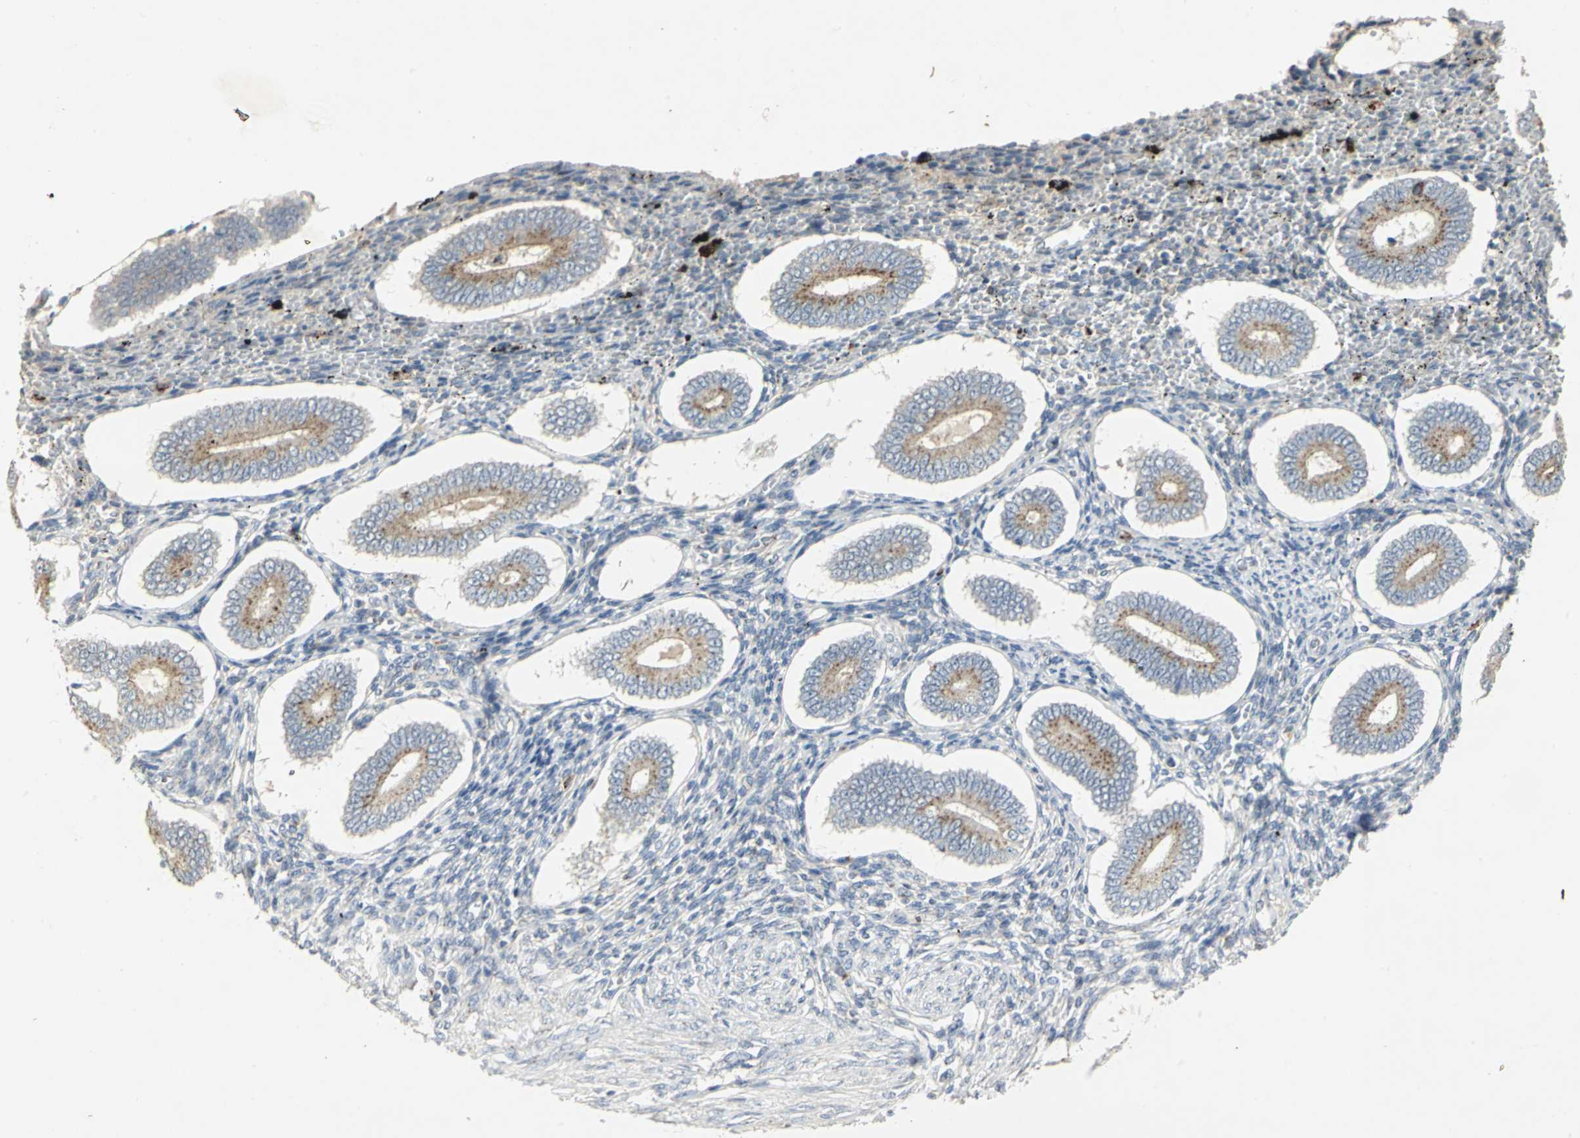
{"staining": {"intensity": "negative", "quantity": "none", "location": "none"}, "tissue": "endometrium", "cell_type": "Cells in endometrial stroma", "image_type": "normal", "snomed": [{"axis": "morphology", "description": "Normal tissue, NOS"}, {"axis": "topography", "description": "Endometrium"}], "caption": "This is an immunohistochemistry (IHC) photomicrograph of normal human endometrium. There is no positivity in cells in endometrial stroma.", "gene": "TM9SF2", "patient": {"sex": "female", "age": 42}}